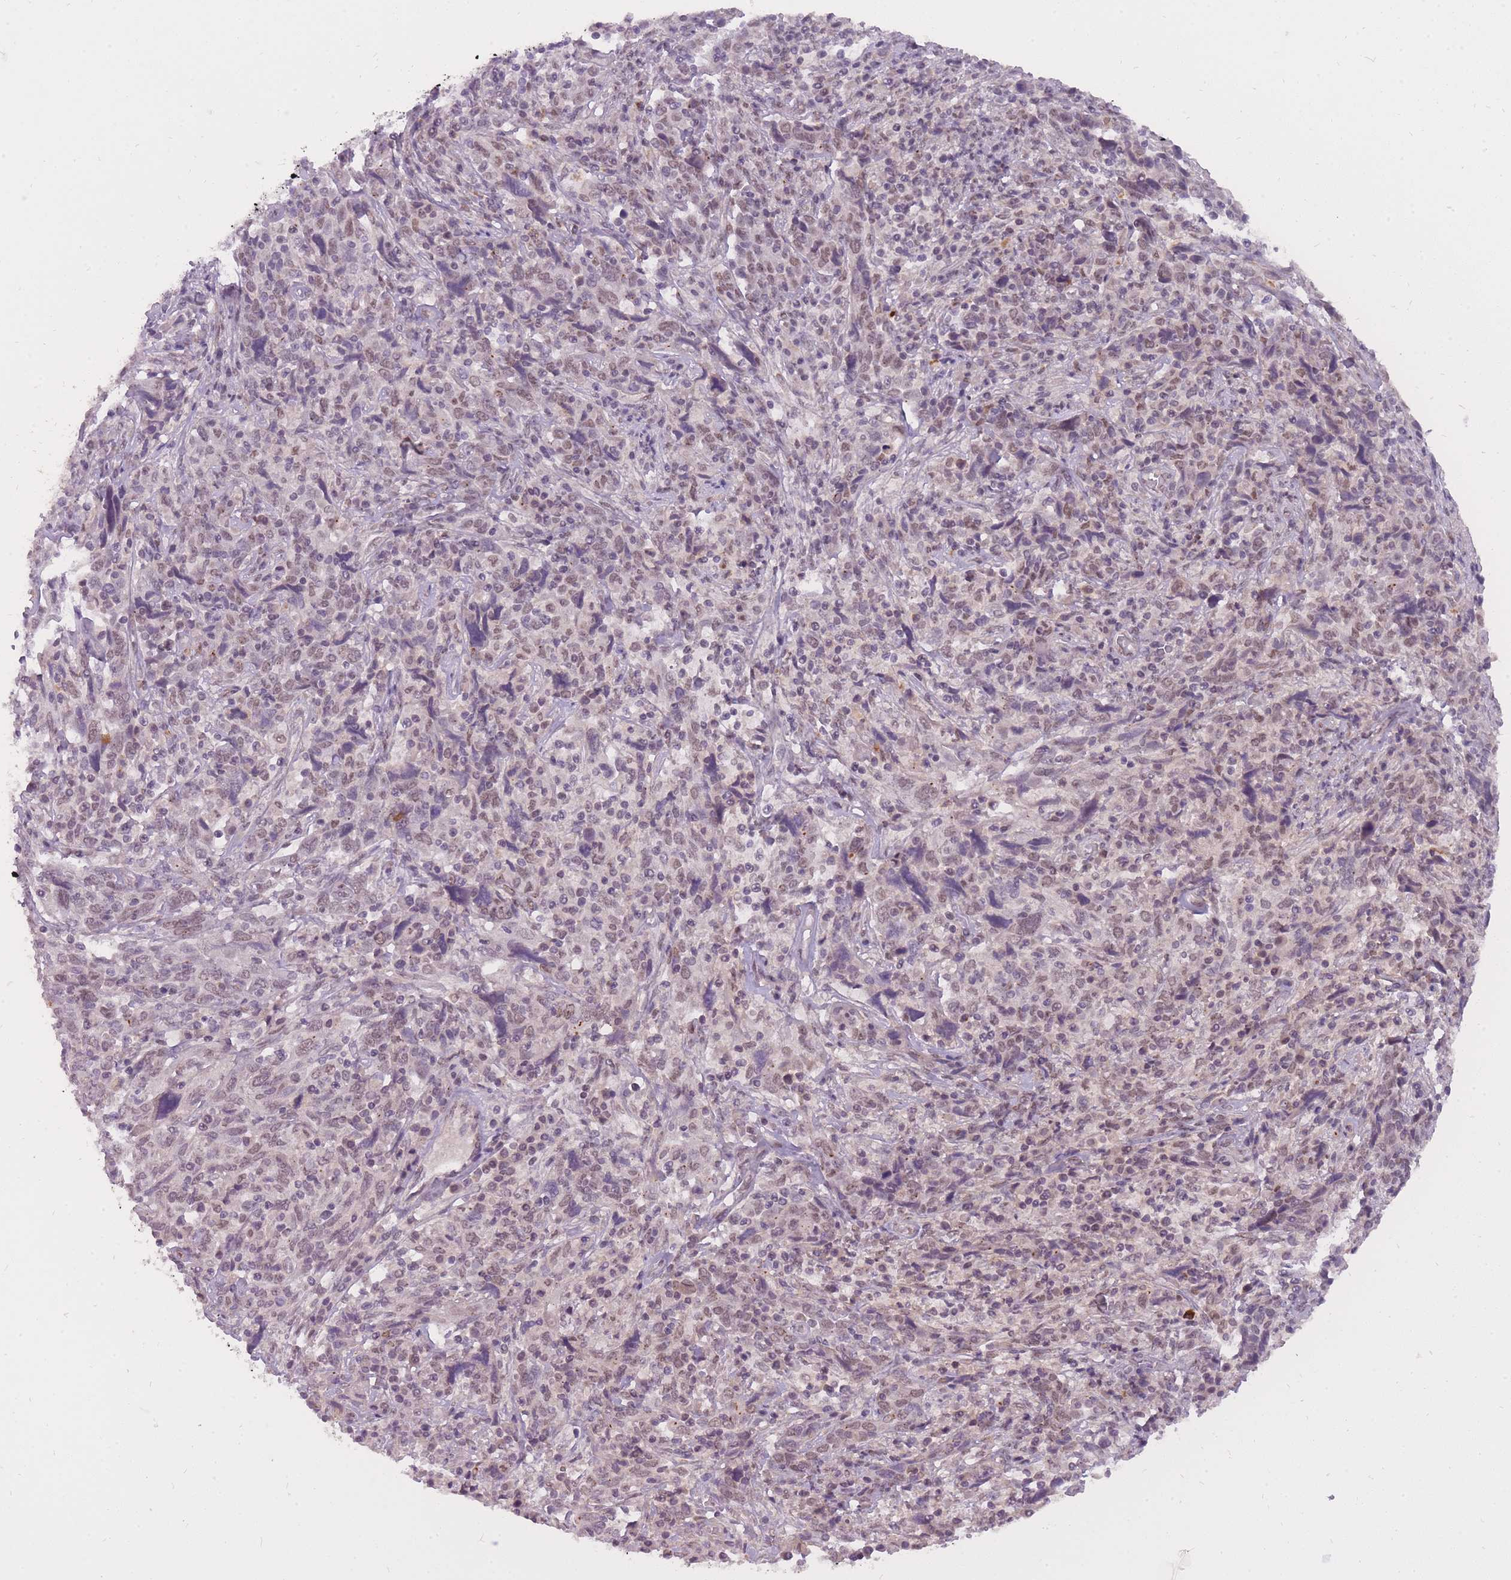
{"staining": {"intensity": "weak", "quantity": ">75%", "location": "nuclear"}, "tissue": "cervical cancer", "cell_type": "Tumor cells", "image_type": "cancer", "snomed": [{"axis": "morphology", "description": "Squamous cell carcinoma, NOS"}, {"axis": "topography", "description": "Cervix"}], "caption": "A brown stain shows weak nuclear positivity of a protein in cervical cancer (squamous cell carcinoma) tumor cells. The staining is performed using DAB (3,3'-diaminobenzidine) brown chromogen to label protein expression. The nuclei are counter-stained blue using hematoxylin.", "gene": "TIGD1", "patient": {"sex": "female", "age": 46}}